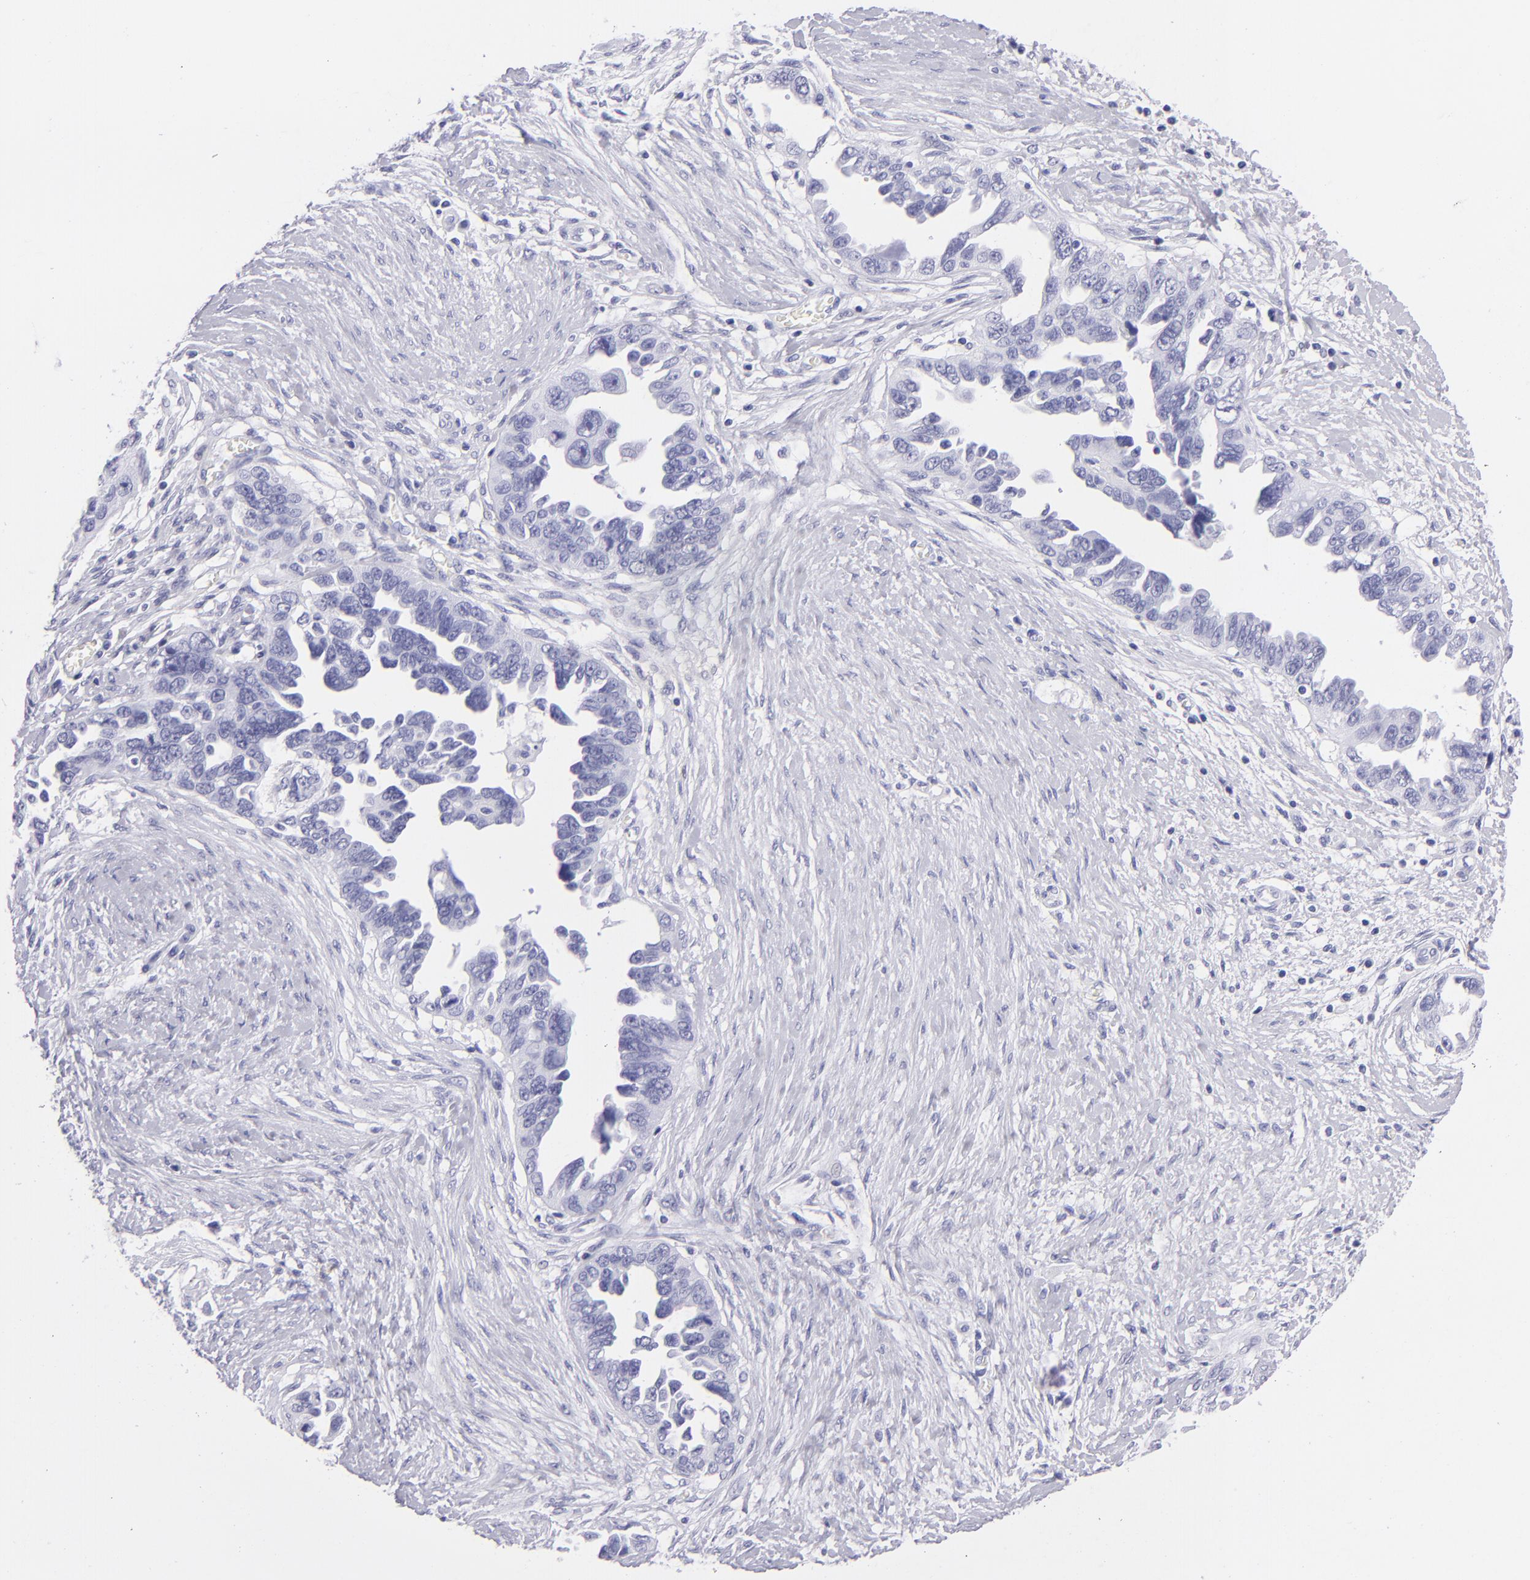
{"staining": {"intensity": "negative", "quantity": "none", "location": "none"}, "tissue": "ovarian cancer", "cell_type": "Tumor cells", "image_type": "cancer", "snomed": [{"axis": "morphology", "description": "Cystadenocarcinoma, serous, NOS"}, {"axis": "topography", "description": "Ovary"}], "caption": "IHC of serous cystadenocarcinoma (ovarian) exhibits no expression in tumor cells.", "gene": "PVALB", "patient": {"sex": "female", "age": 63}}